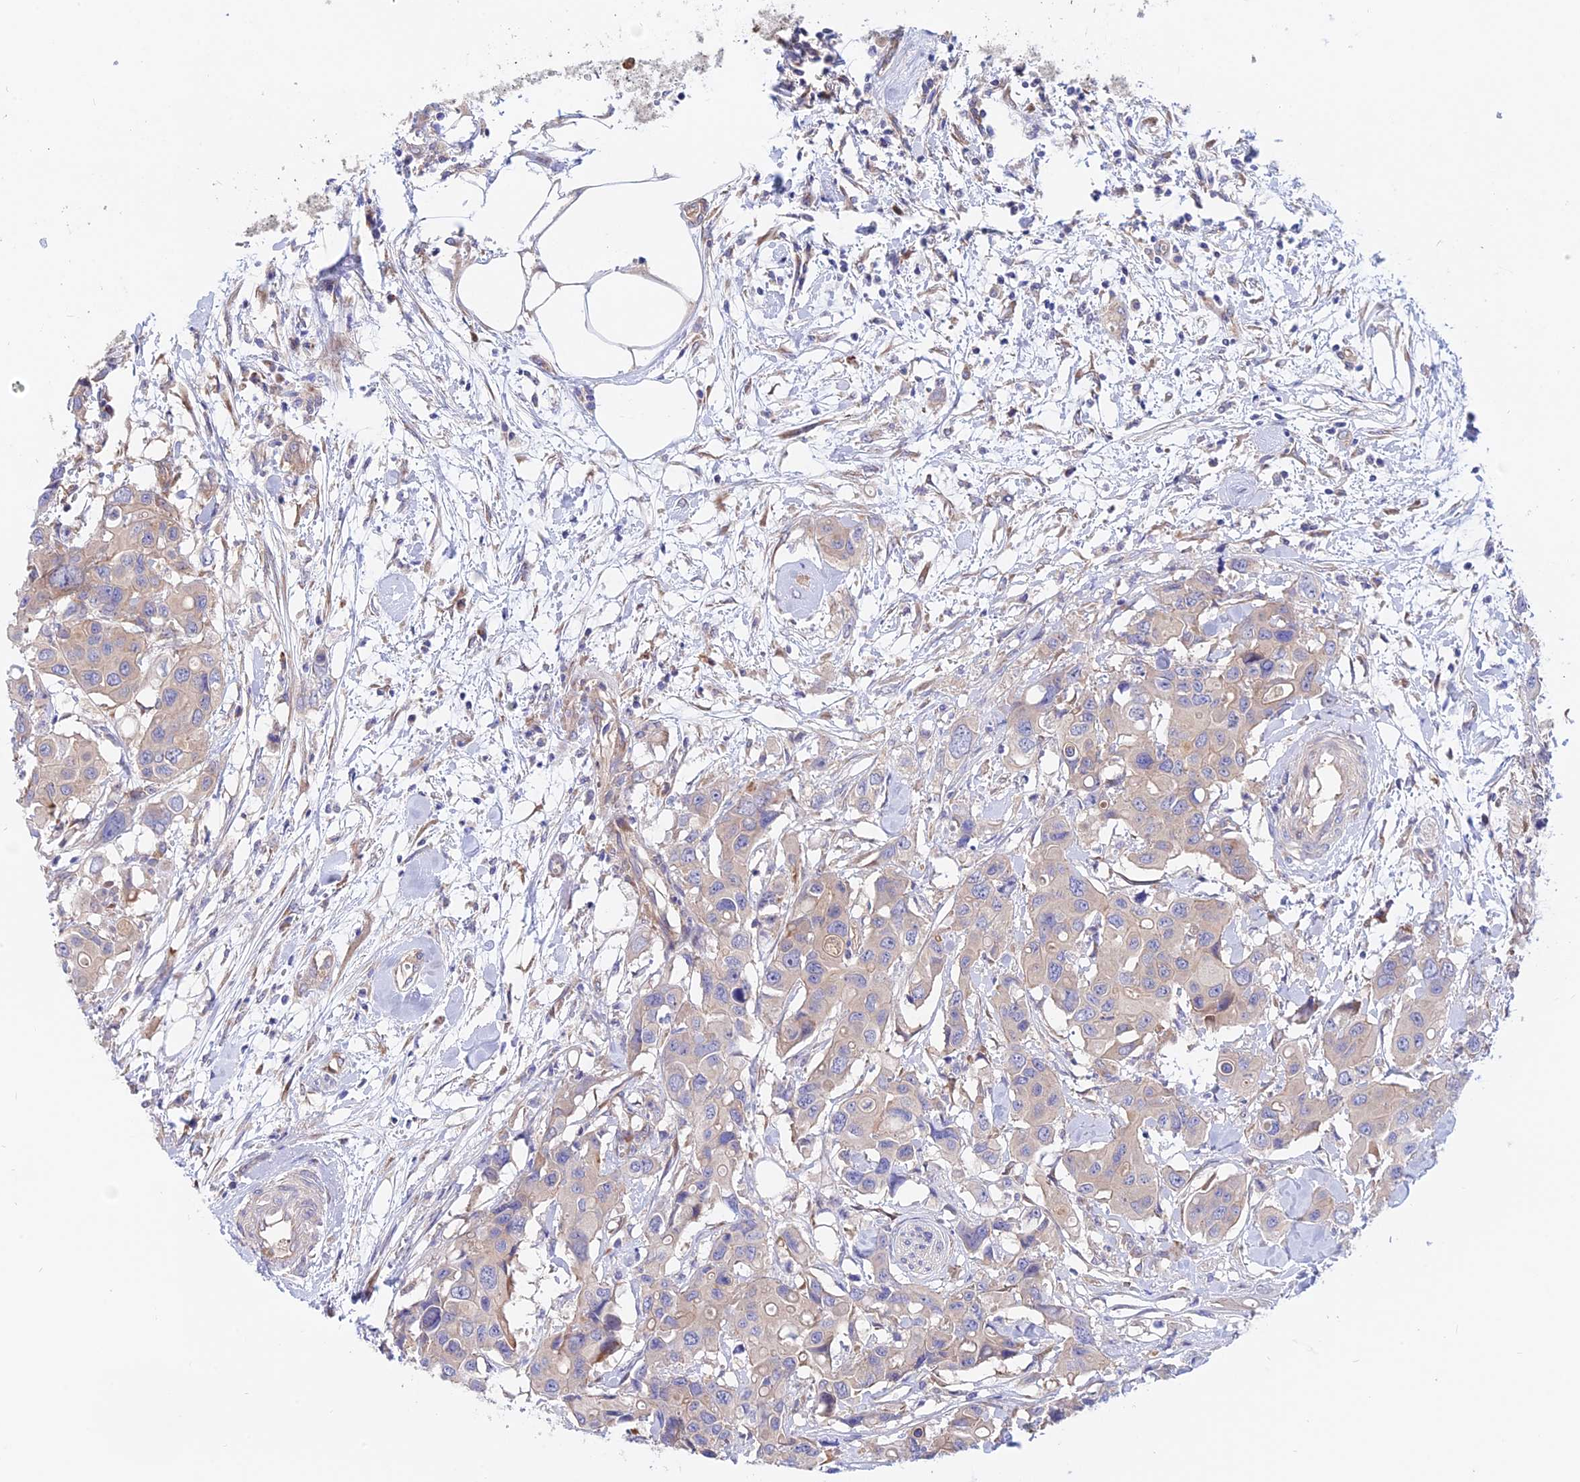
{"staining": {"intensity": "weak", "quantity": "<25%", "location": "cytoplasmic/membranous"}, "tissue": "colorectal cancer", "cell_type": "Tumor cells", "image_type": "cancer", "snomed": [{"axis": "morphology", "description": "Adenocarcinoma, NOS"}, {"axis": "topography", "description": "Colon"}], "caption": "The immunohistochemistry image has no significant staining in tumor cells of colorectal cancer tissue.", "gene": "HYCC1", "patient": {"sex": "male", "age": 77}}